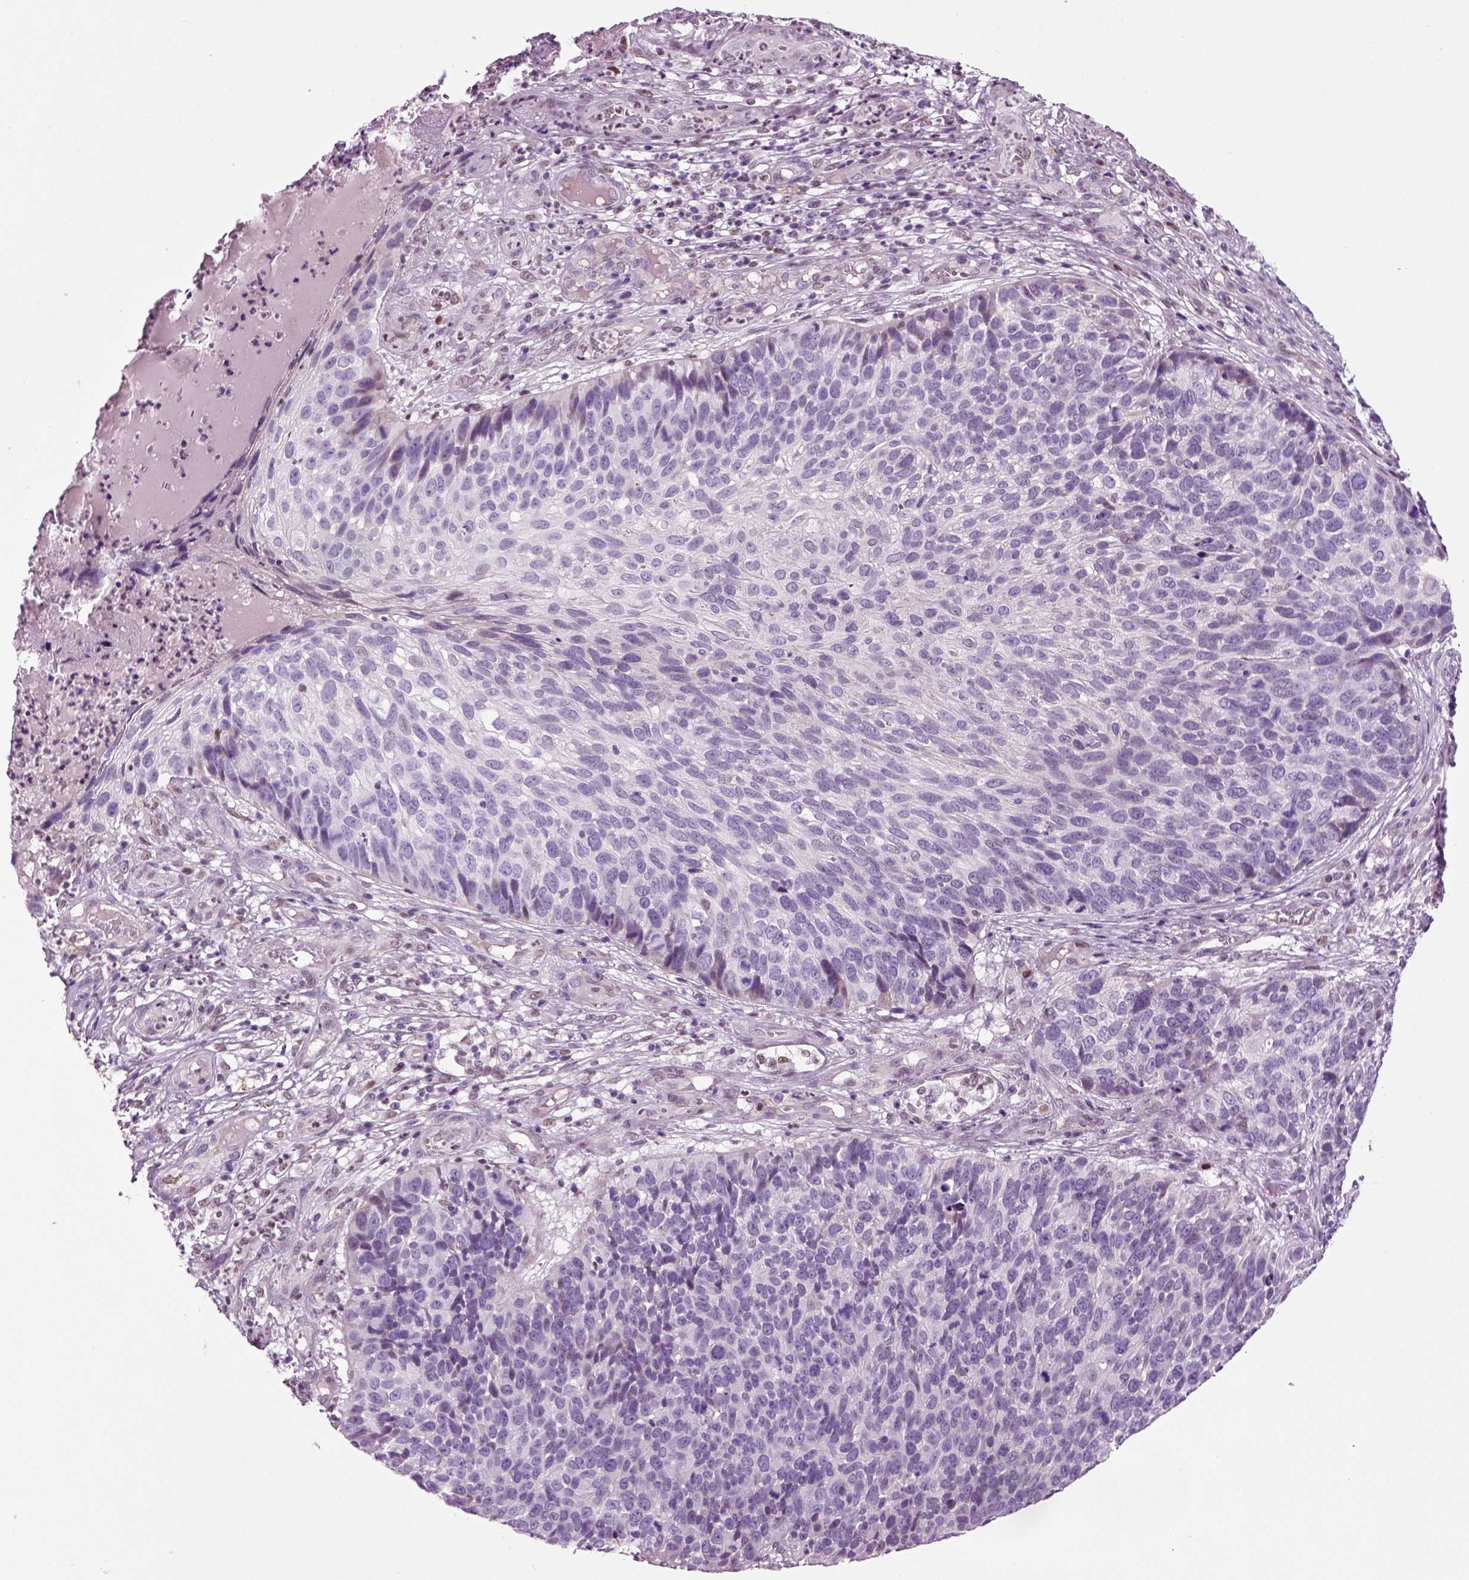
{"staining": {"intensity": "negative", "quantity": "none", "location": "none"}, "tissue": "skin cancer", "cell_type": "Tumor cells", "image_type": "cancer", "snomed": [{"axis": "morphology", "description": "Squamous cell carcinoma, NOS"}, {"axis": "topography", "description": "Skin"}], "caption": "This is a photomicrograph of IHC staining of skin squamous cell carcinoma, which shows no positivity in tumor cells.", "gene": "ARID3A", "patient": {"sex": "male", "age": 92}}